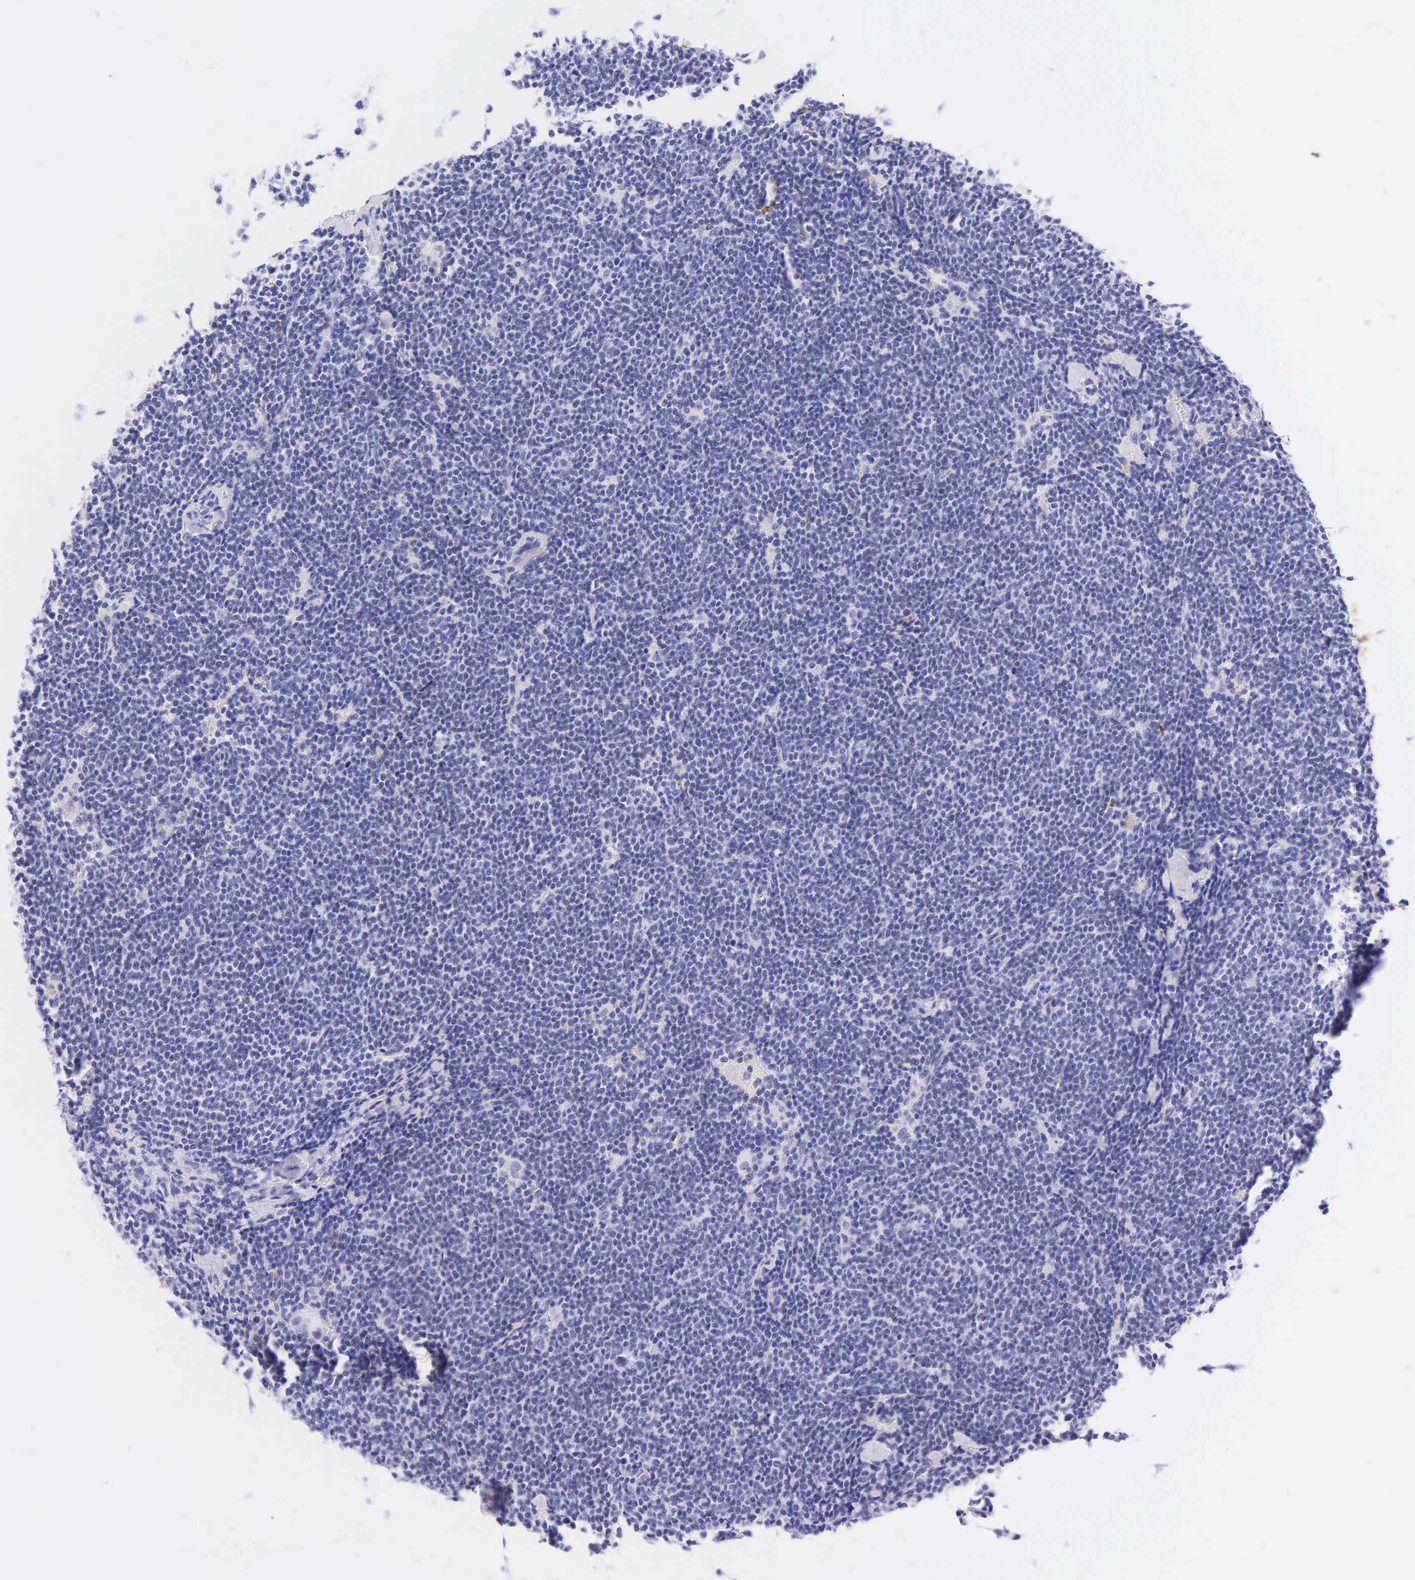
{"staining": {"intensity": "negative", "quantity": "none", "location": "none"}, "tissue": "lymphoma", "cell_type": "Tumor cells", "image_type": "cancer", "snomed": [{"axis": "morphology", "description": "Malignant lymphoma, non-Hodgkin's type, Low grade"}, {"axis": "topography", "description": "Lymph node"}], "caption": "Tumor cells show no significant positivity in malignant lymphoma, non-Hodgkin's type (low-grade).", "gene": "DES", "patient": {"sex": "male", "age": 65}}